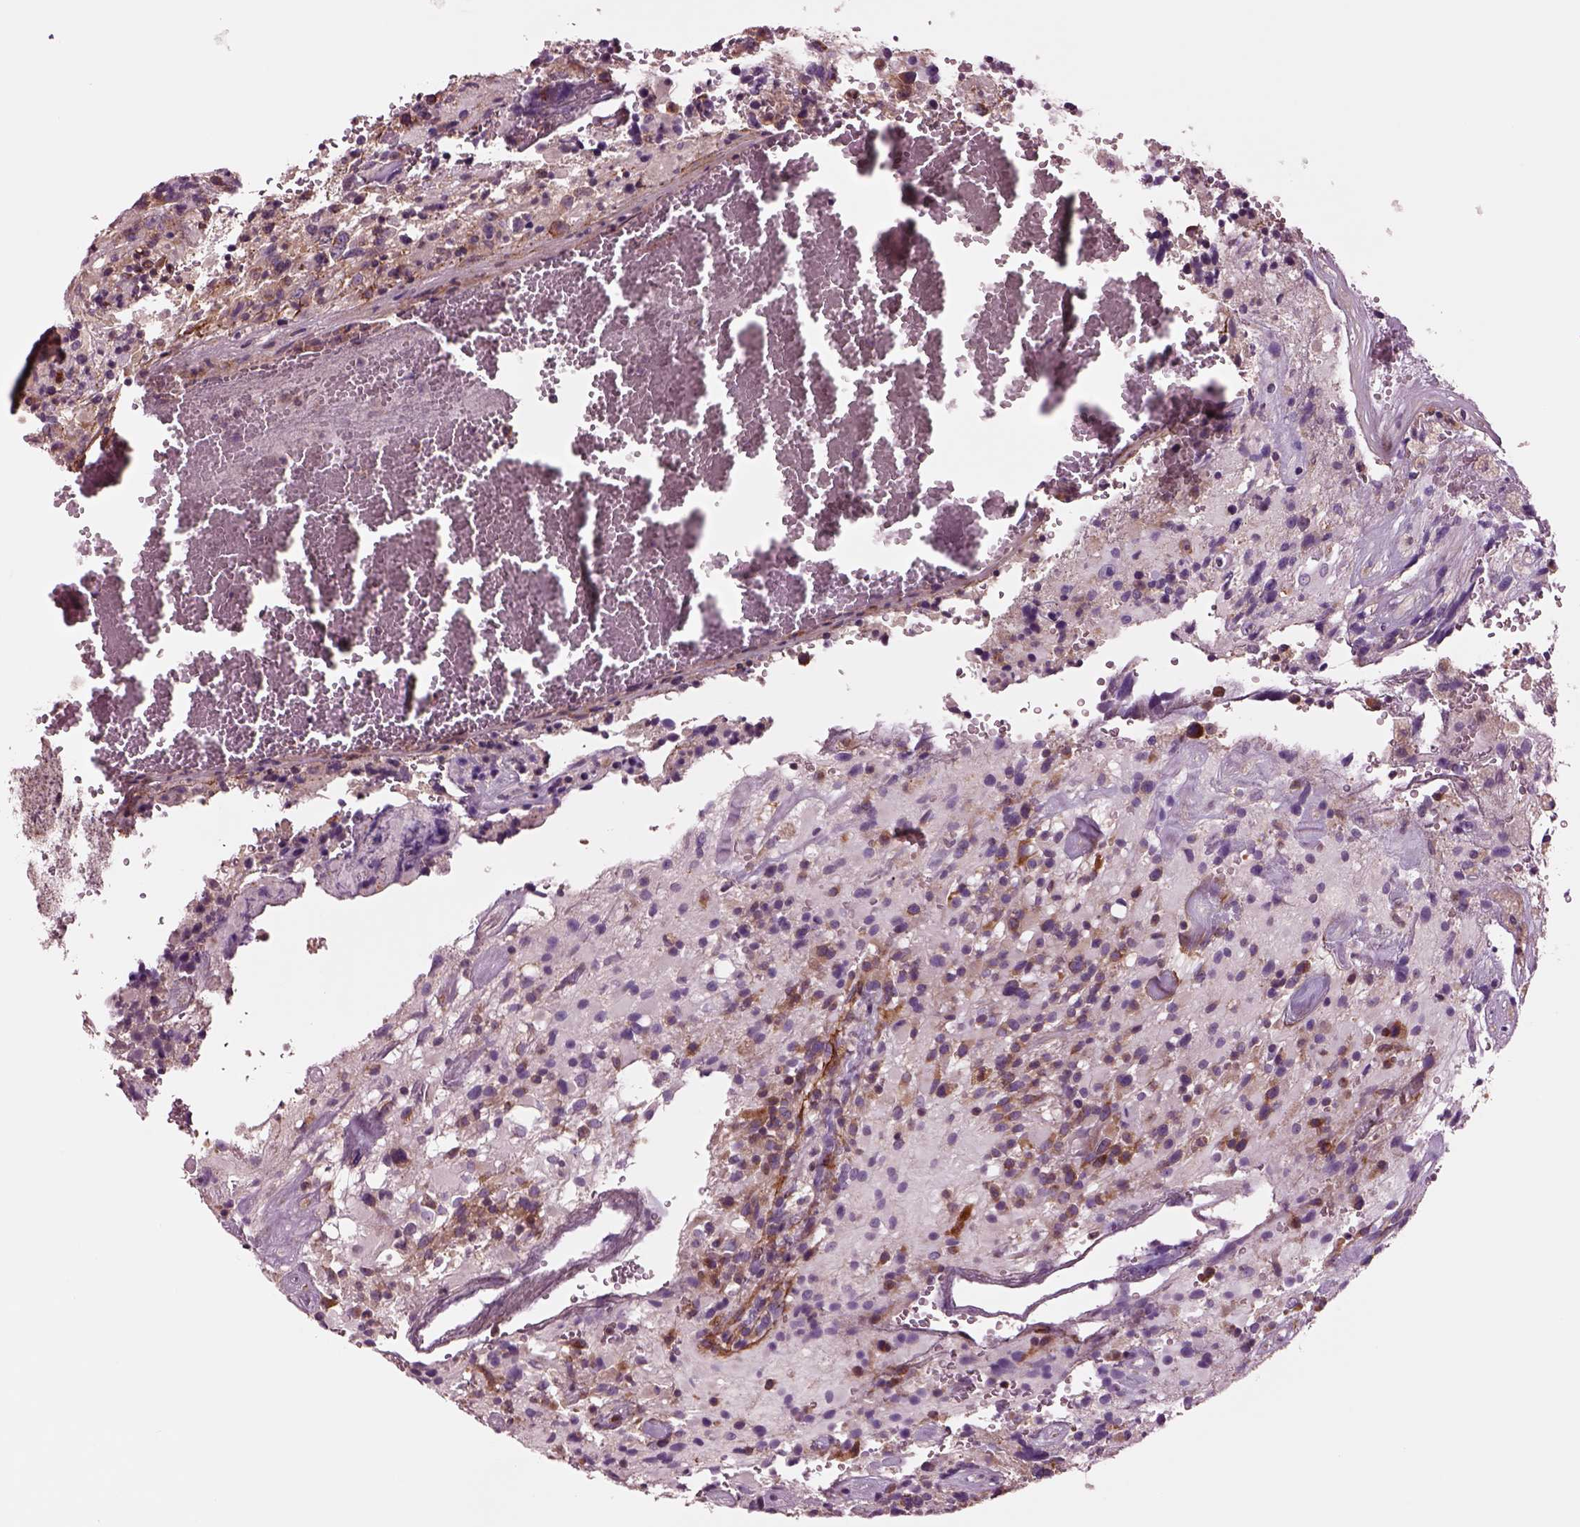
{"staining": {"intensity": "strong", "quantity": ">75%", "location": "cytoplasmic/membranous"}, "tissue": "glioma", "cell_type": "Tumor cells", "image_type": "cancer", "snomed": [{"axis": "morphology", "description": "Glioma, malignant, High grade"}, {"axis": "topography", "description": "Brain"}], "caption": "The histopathology image shows immunohistochemical staining of malignant glioma (high-grade). There is strong cytoplasmic/membranous expression is appreciated in about >75% of tumor cells. The protein is stained brown, and the nuclei are stained in blue (DAB (3,3'-diaminobenzidine) IHC with brightfield microscopy, high magnification).", "gene": "SEC23A", "patient": {"sex": "female", "age": 40}}